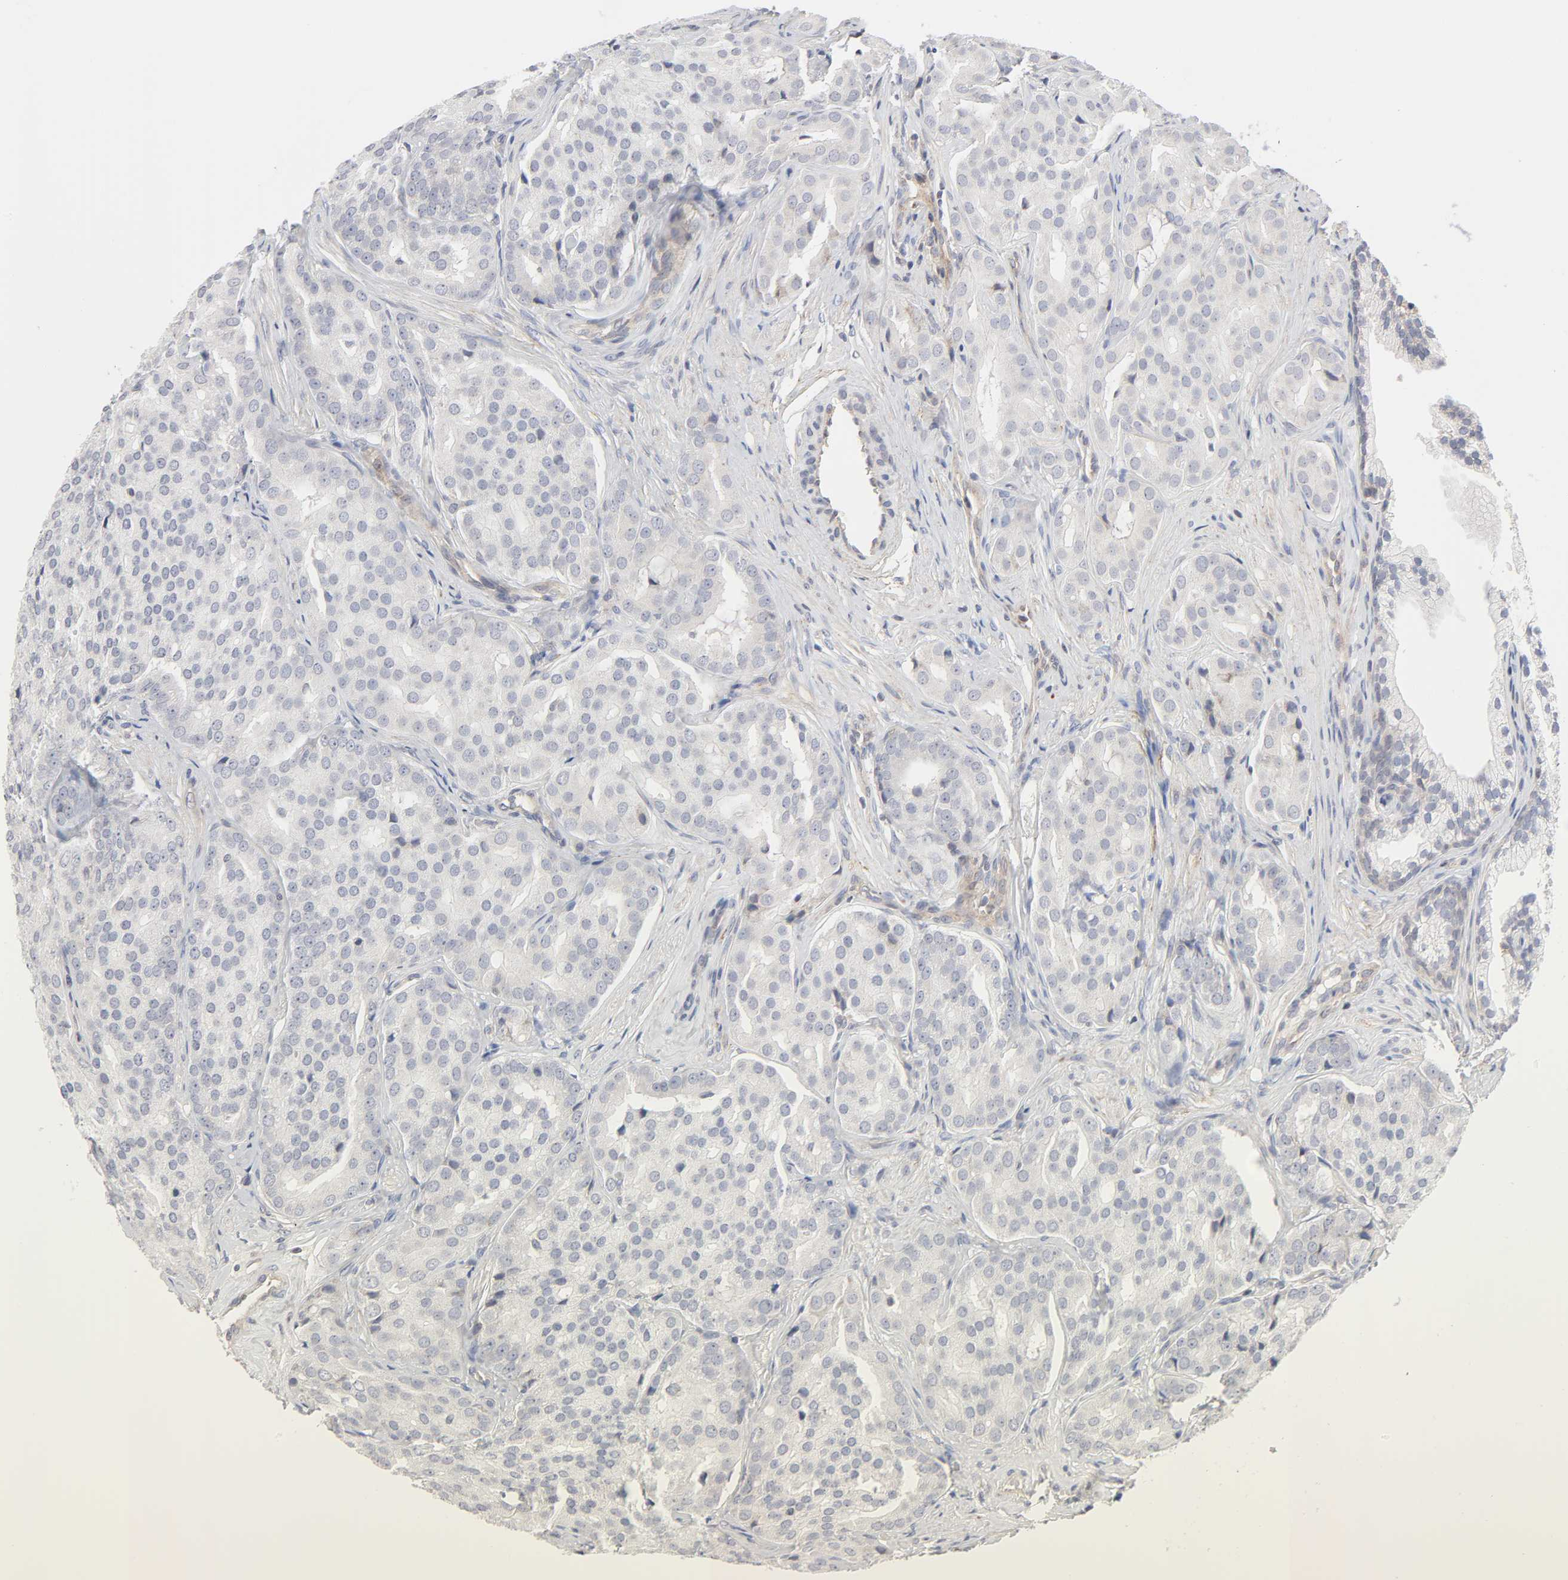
{"staining": {"intensity": "negative", "quantity": "none", "location": "none"}, "tissue": "prostate cancer", "cell_type": "Tumor cells", "image_type": "cancer", "snomed": [{"axis": "morphology", "description": "Adenocarcinoma, High grade"}, {"axis": "topography", "description": "Prostate"}], "caption": "Prostate high-grade adenocarcinoma stained for a protein using IHC reveals no staining tumor cells.", "gene": "IL4R", "patient": {"sex": "male", "age": 64}}